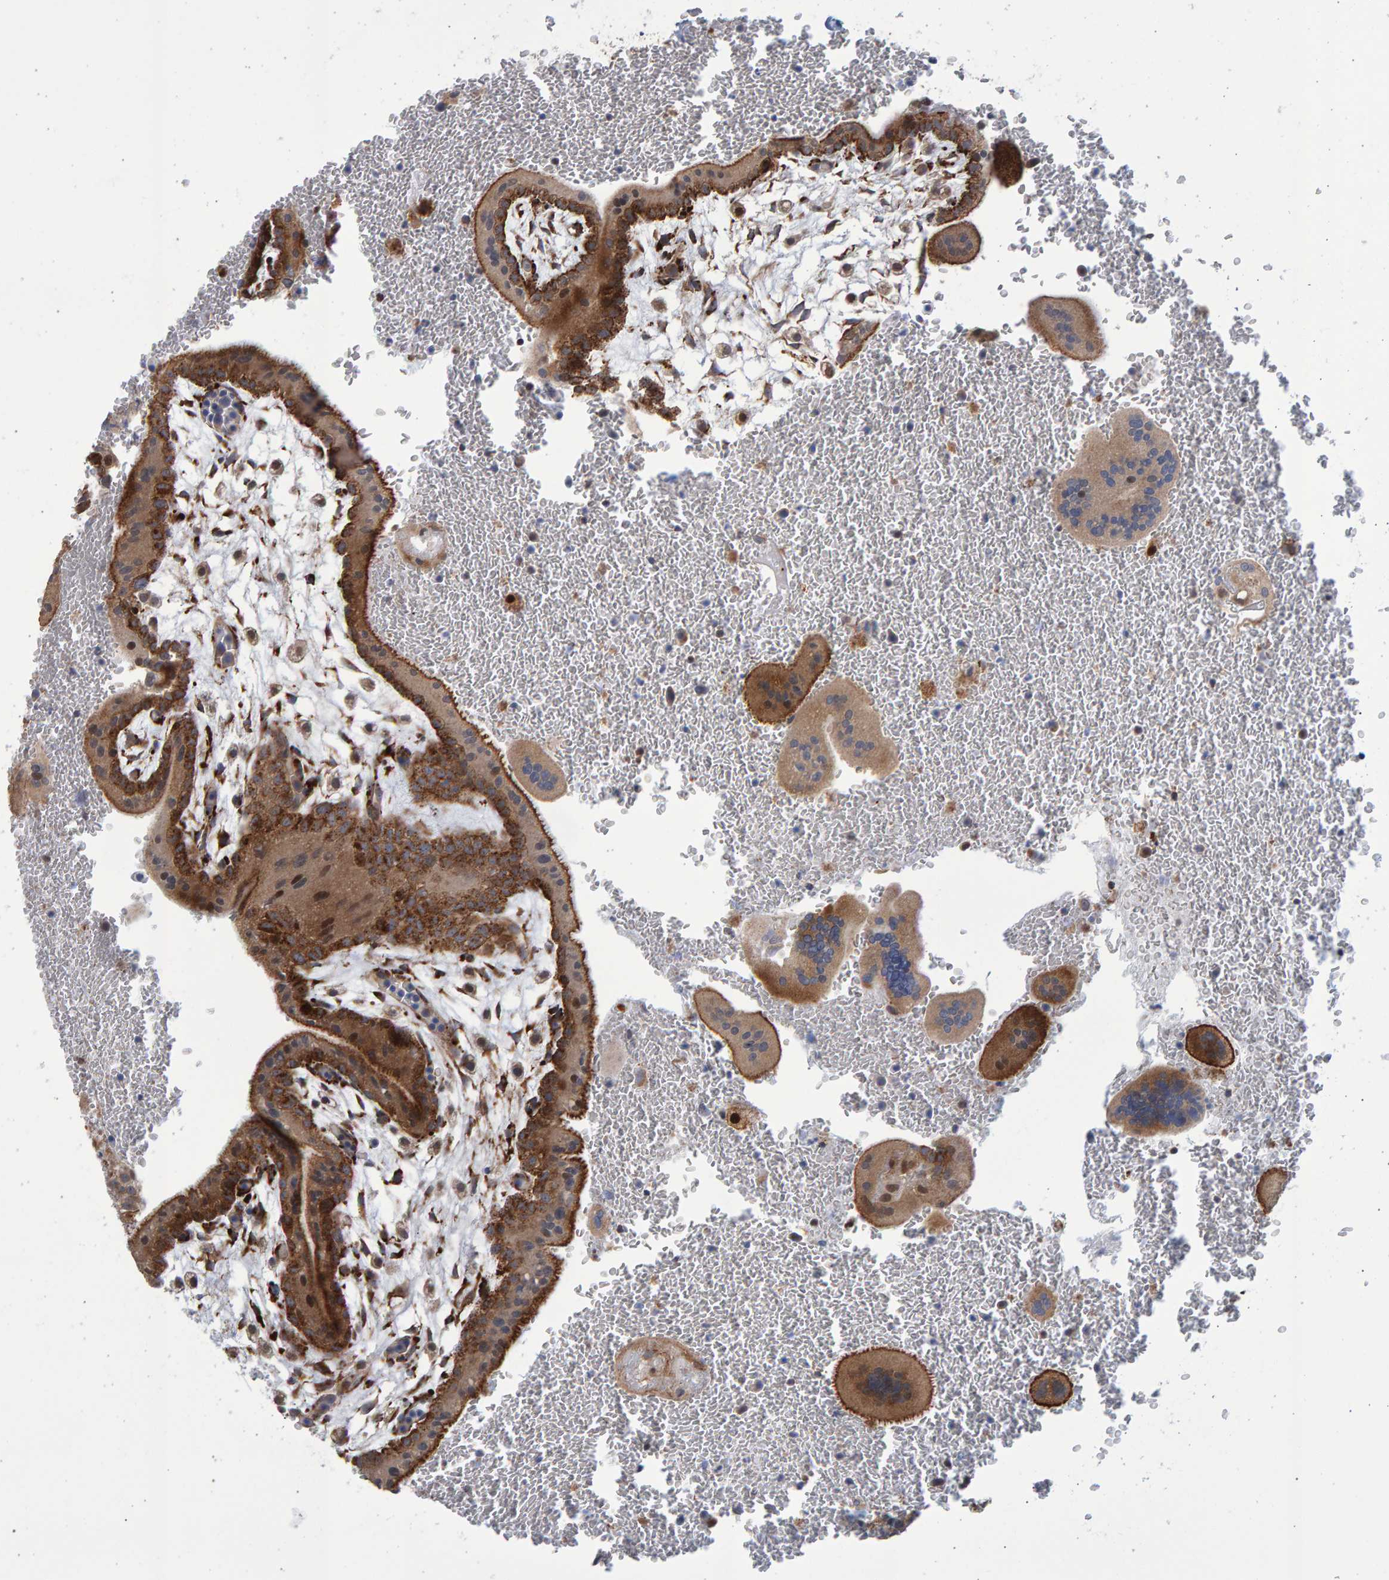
{"staining": {"intensity": "weak", "quantity": ">75%", "location": "cytoplasmic/membranous"}, "tissue": "placenta", "cell_type": "Decidual cells", "image_type": "normal", "snomed": [{"axis": "morphology", "description": "Normal tissue, NOS"}, {"axis": "topography", "description": "Placenta"}], "caption": "A high-resolution image shows IHC staining of normal placenta, which exhibits weak cytoplasmic/membranous expression in approximately >75% of decidual cells. (DAB (3,3'-diaminobenzidine) = brown stain, brightfield microscopy at high magnification).", "gene": "LRBA", "patient": {"sex": "female", "age": 35}}